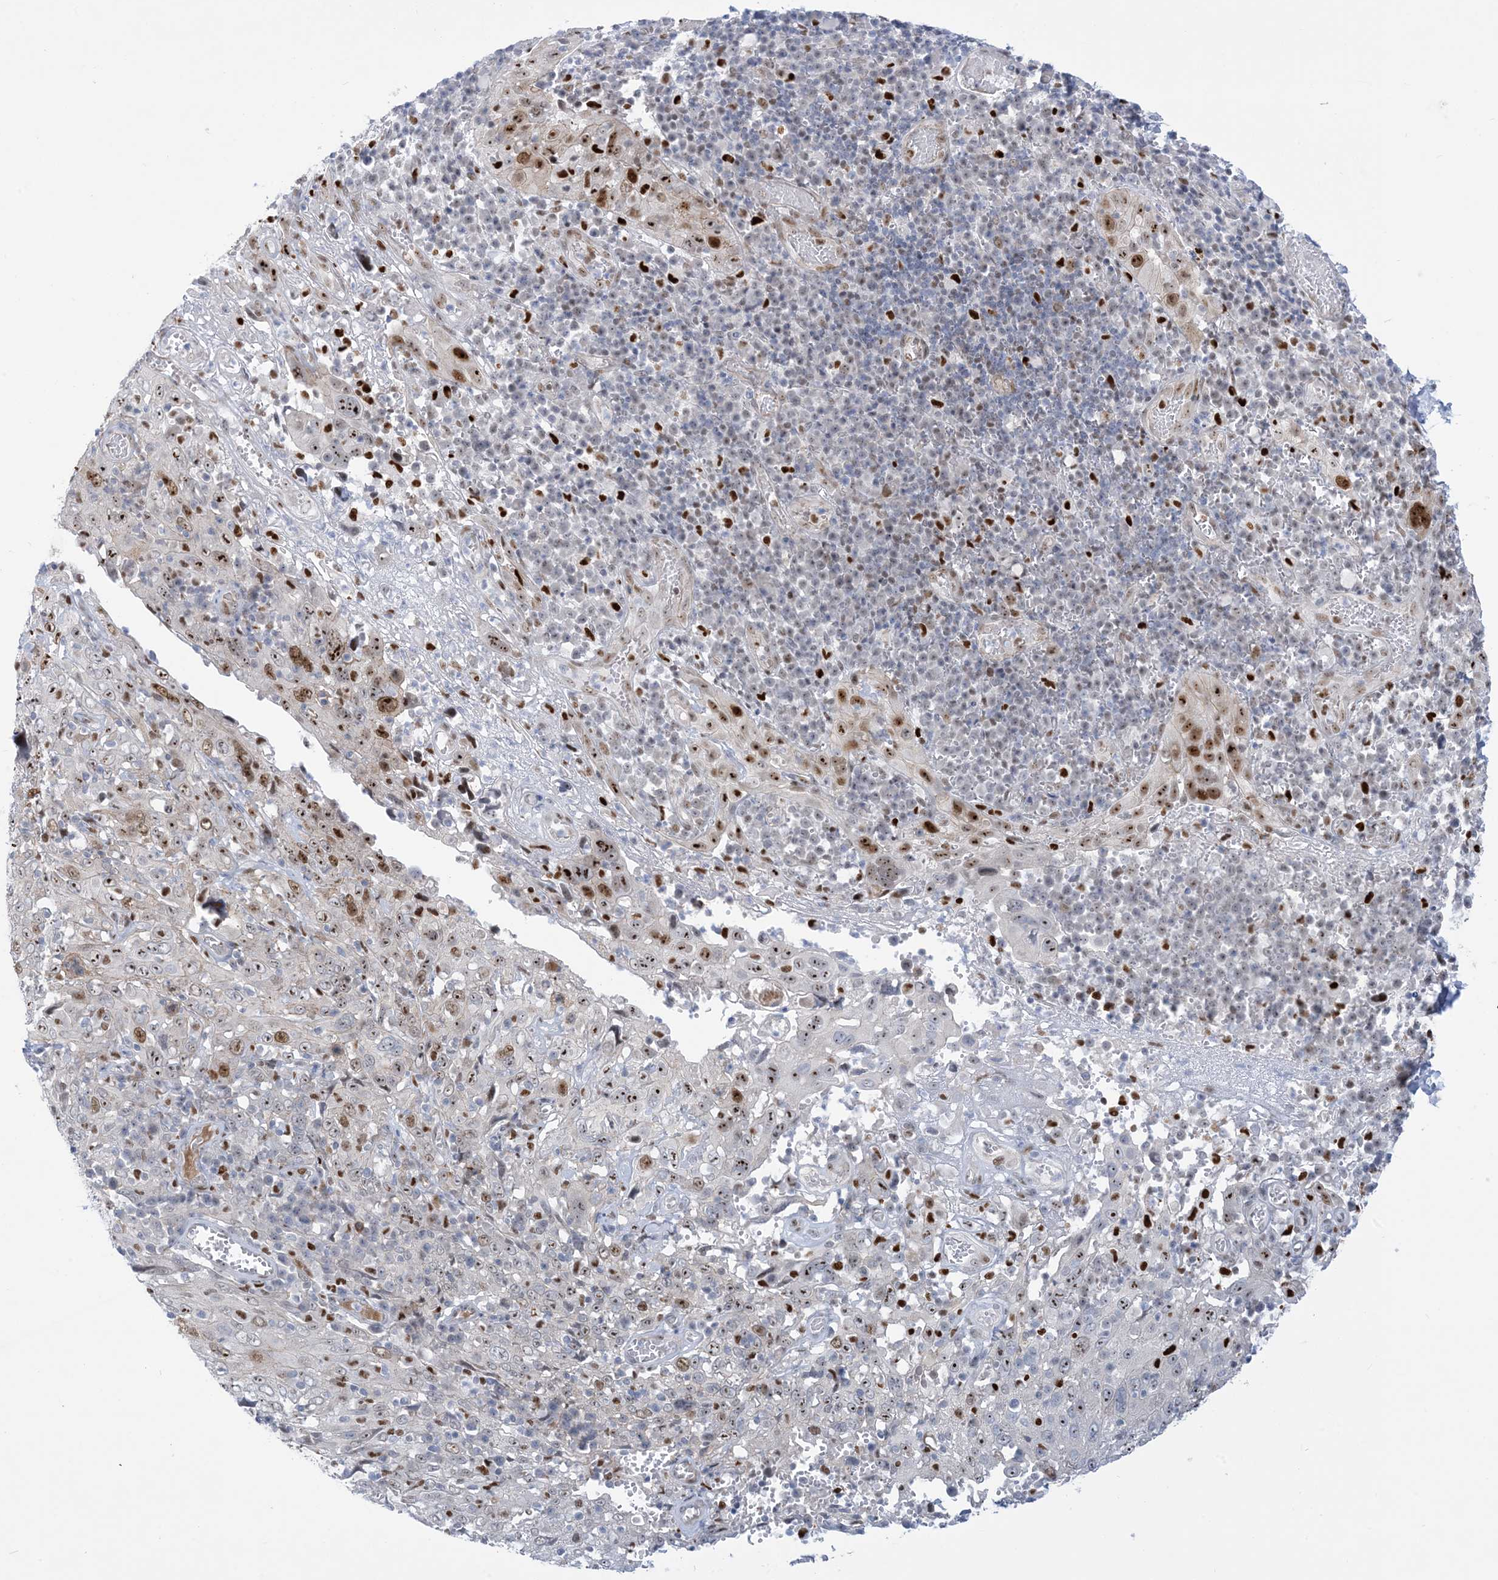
{"staining": {"intensity": "moderate", "quantity": "25%-75%", "location": "nuclear"}, "tissue": "cervical cancer", "cell_type": "Tumor cells", "image_type": "cancer", "snomed": [{"axis": "morphology", "description": "Squamous cell carcinoma, NOS"}, {"axis": "topography", "description": "Cervix"}], "caption": "Immunohistochemical staining of human cervical squamous cell carcinoma demonstrates medium levels of moderate nuclear protein expression in about 25%-75% of tumor cells.", "gene": "MARS2", "patient": {"sex": "female", "age": 46}}